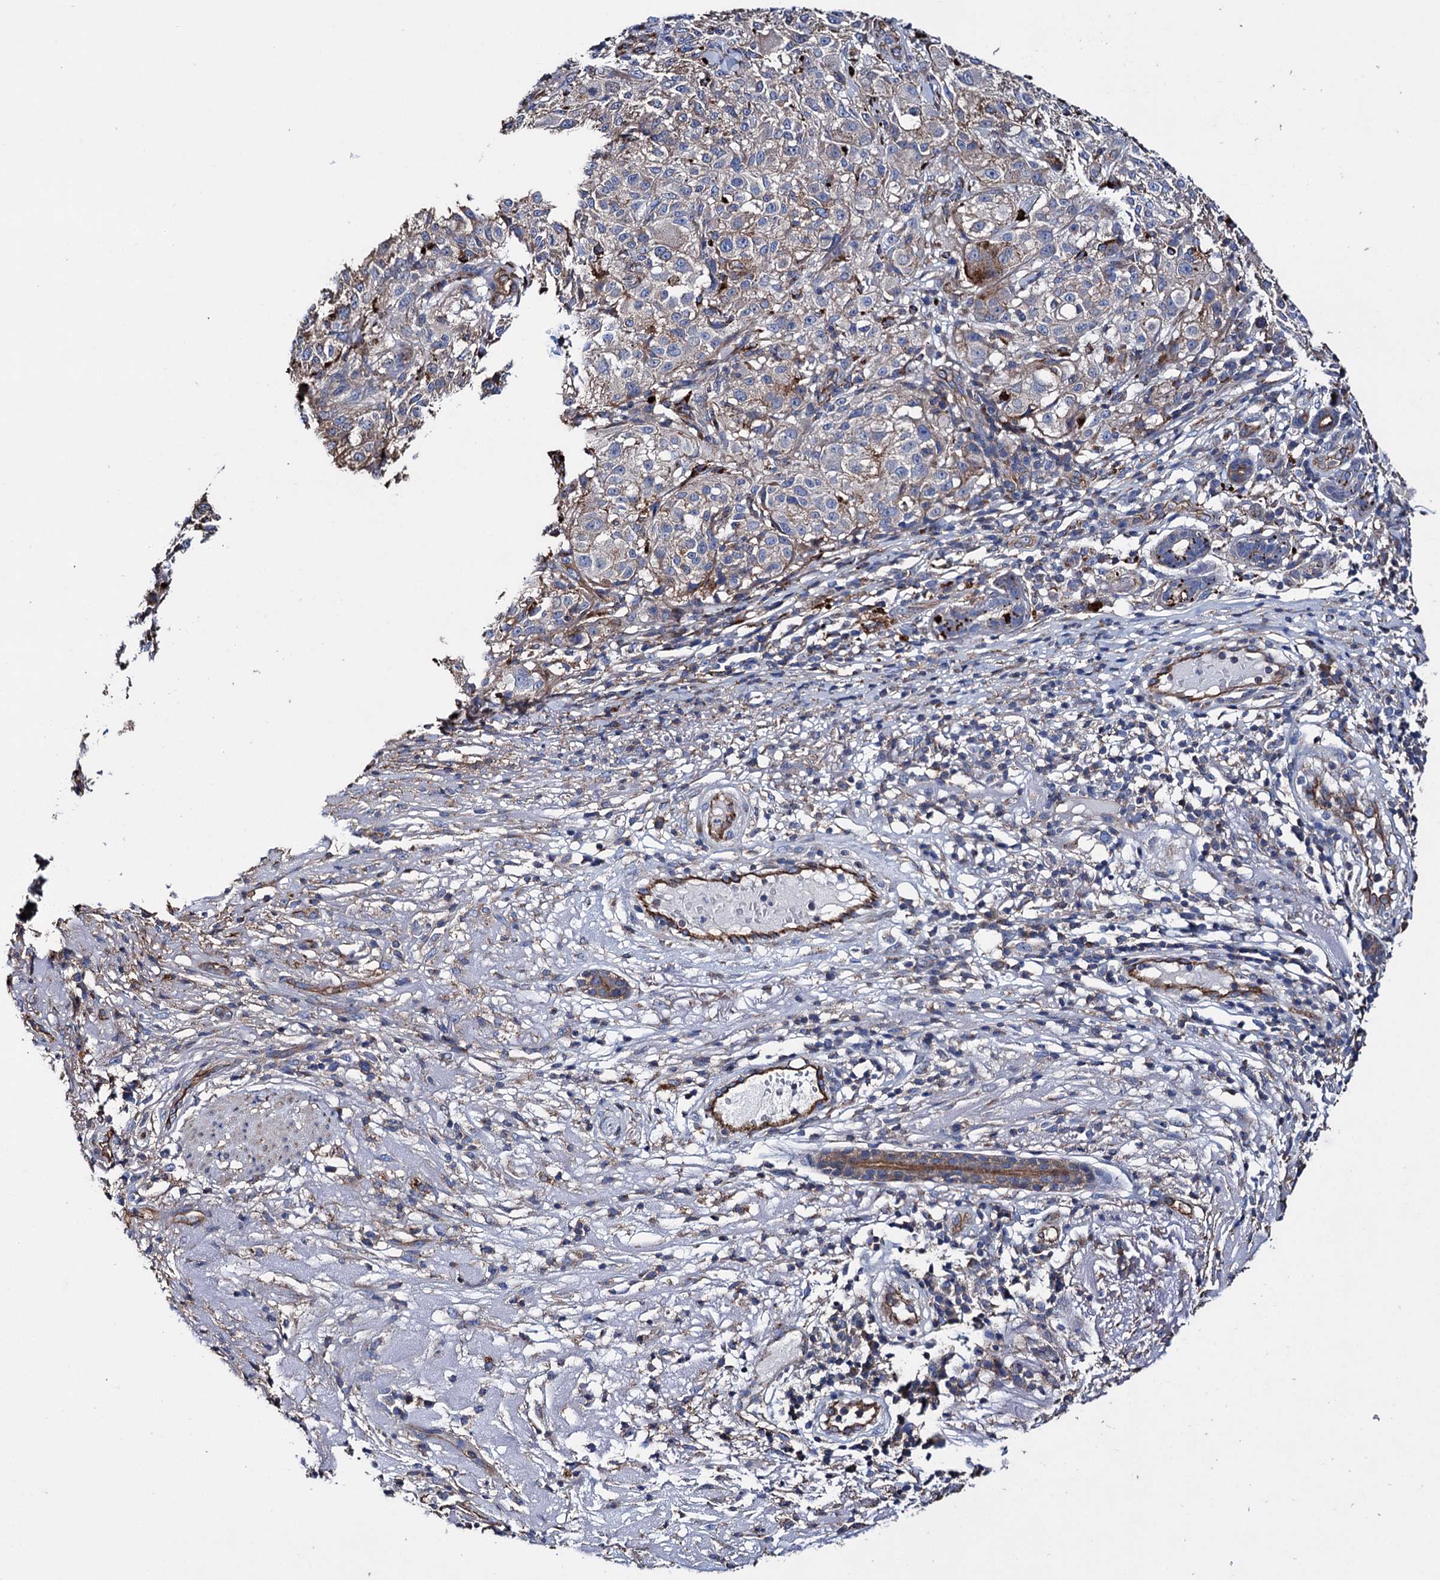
{"staining": {"intensity": "weak", "quantity": "25%-75%", "location": "cytoplasmic/membranous"}, "tissue": "melanoma", "cell_type": "Tumor cells", "image_type": "cancer", "snomed": [{"axis": "morphology", "description": "Necrosis, NOS"}, {"axis": "morphology", "description": "Malignant melanoma, NOS"}, {"axis": "topography", "description": "Skin"}], "caption": "DAB immunohistochemical staining of human malignant melanoma displays weak cytoplasmic/membranous protein expression in about 25%-75% of tumor cells. (brown staining indicates protein expression, while blue staining denotes nuclei).", "gene": "SCPEP1", "patient": {"sex": "female", "age": 87}}